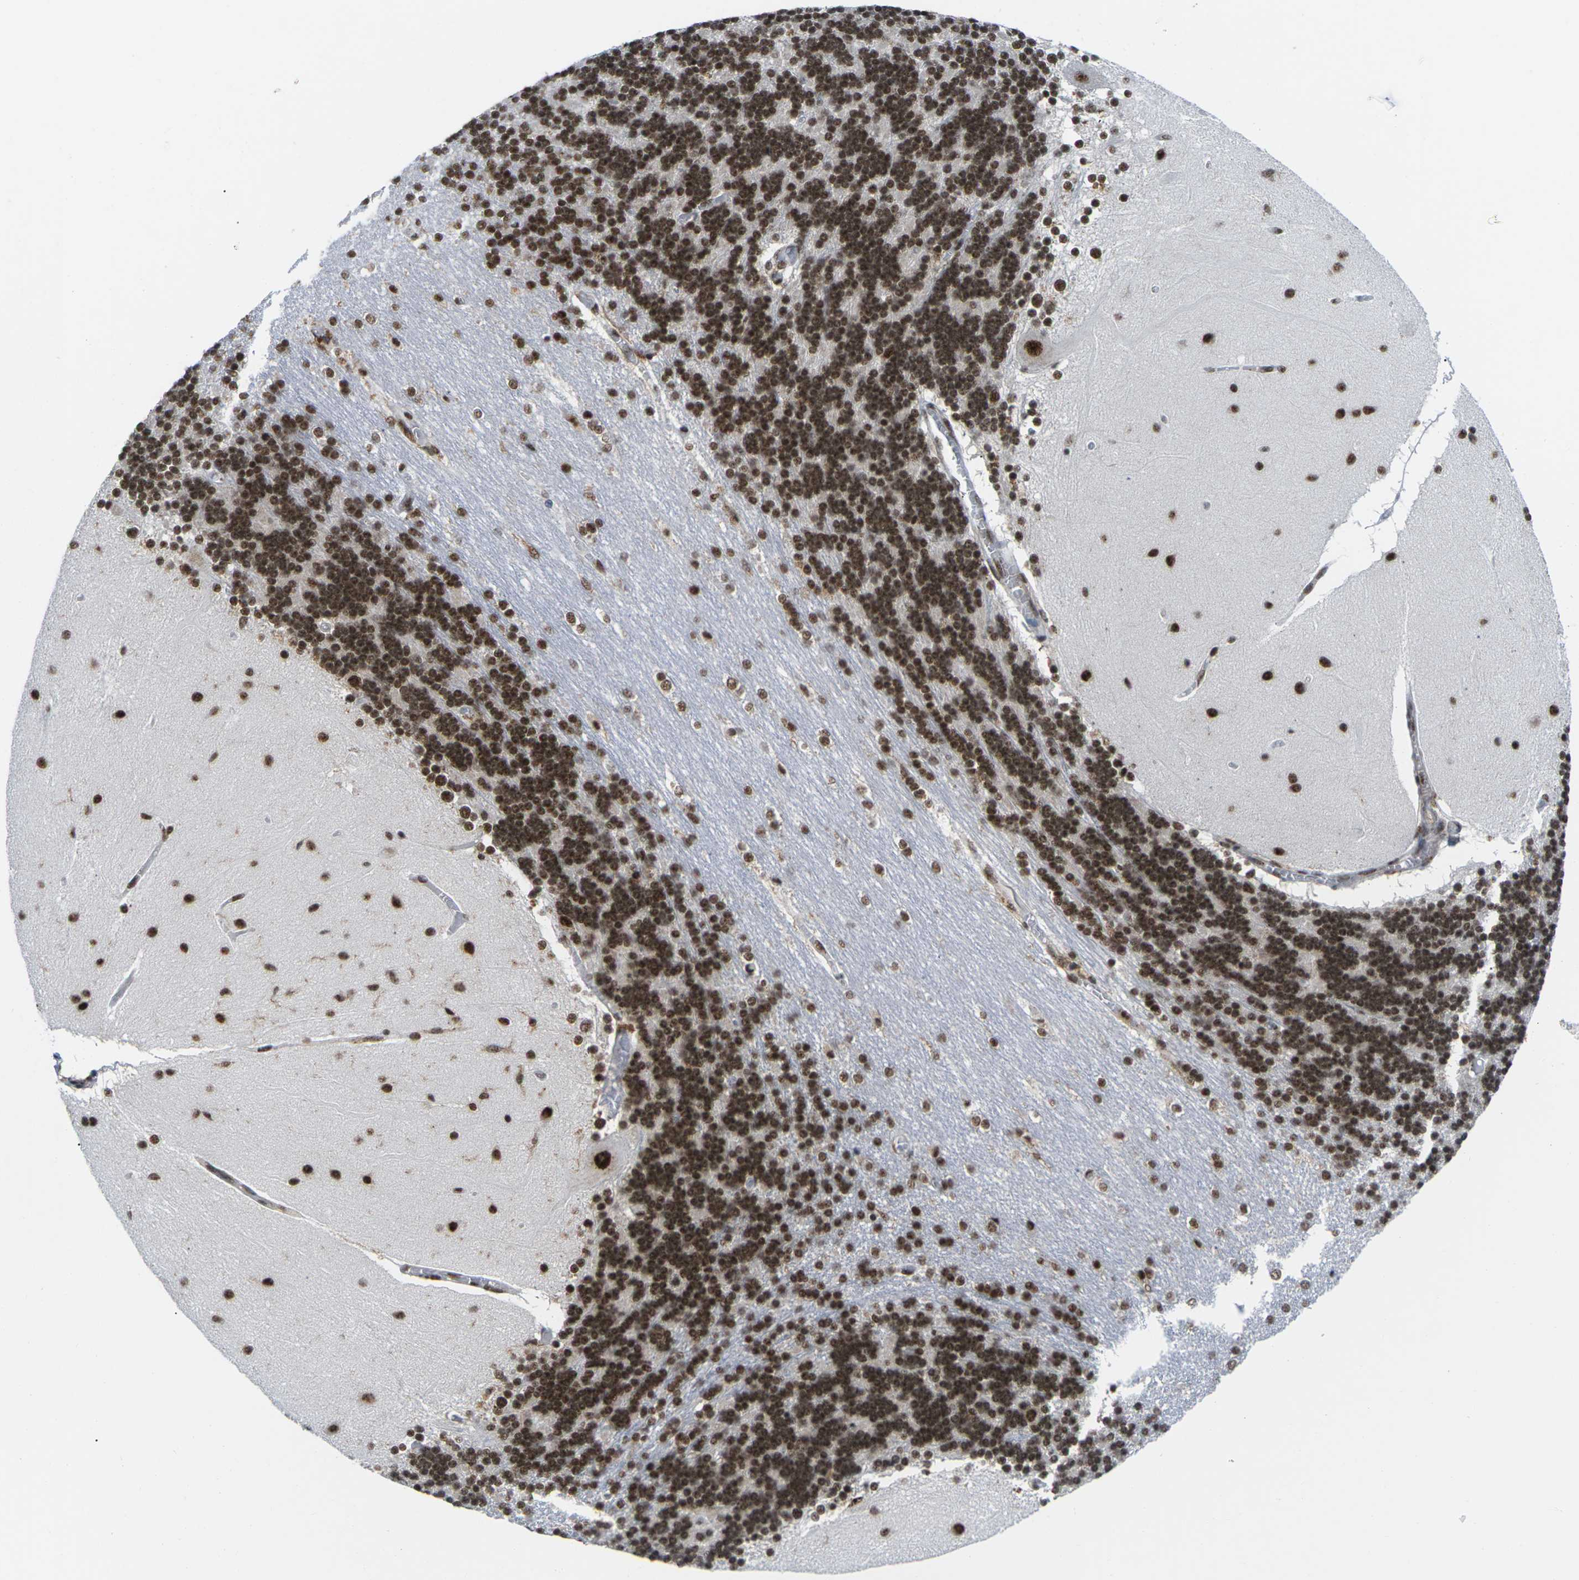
{"staining": {"intensity": "strong", "quantity": ">75%", "location": "nuclear"}, "tissue": "cerebellum", "cell_type": "Cells in granular layer", "image_type": "normal", "snomed": [{"axis": "morphology", "description": "Normal tissue, NOS"}, {"axis": "topography", "description": "Cerebellum"}], "caption": "About >75% of cells in granular layer in unremarkable human cerebellum display strong nuclear protein expression as visualized by brown immunohistochemical staining.", "gene": "MAGOH", "patient": {"sex": "female", "age": 54}}